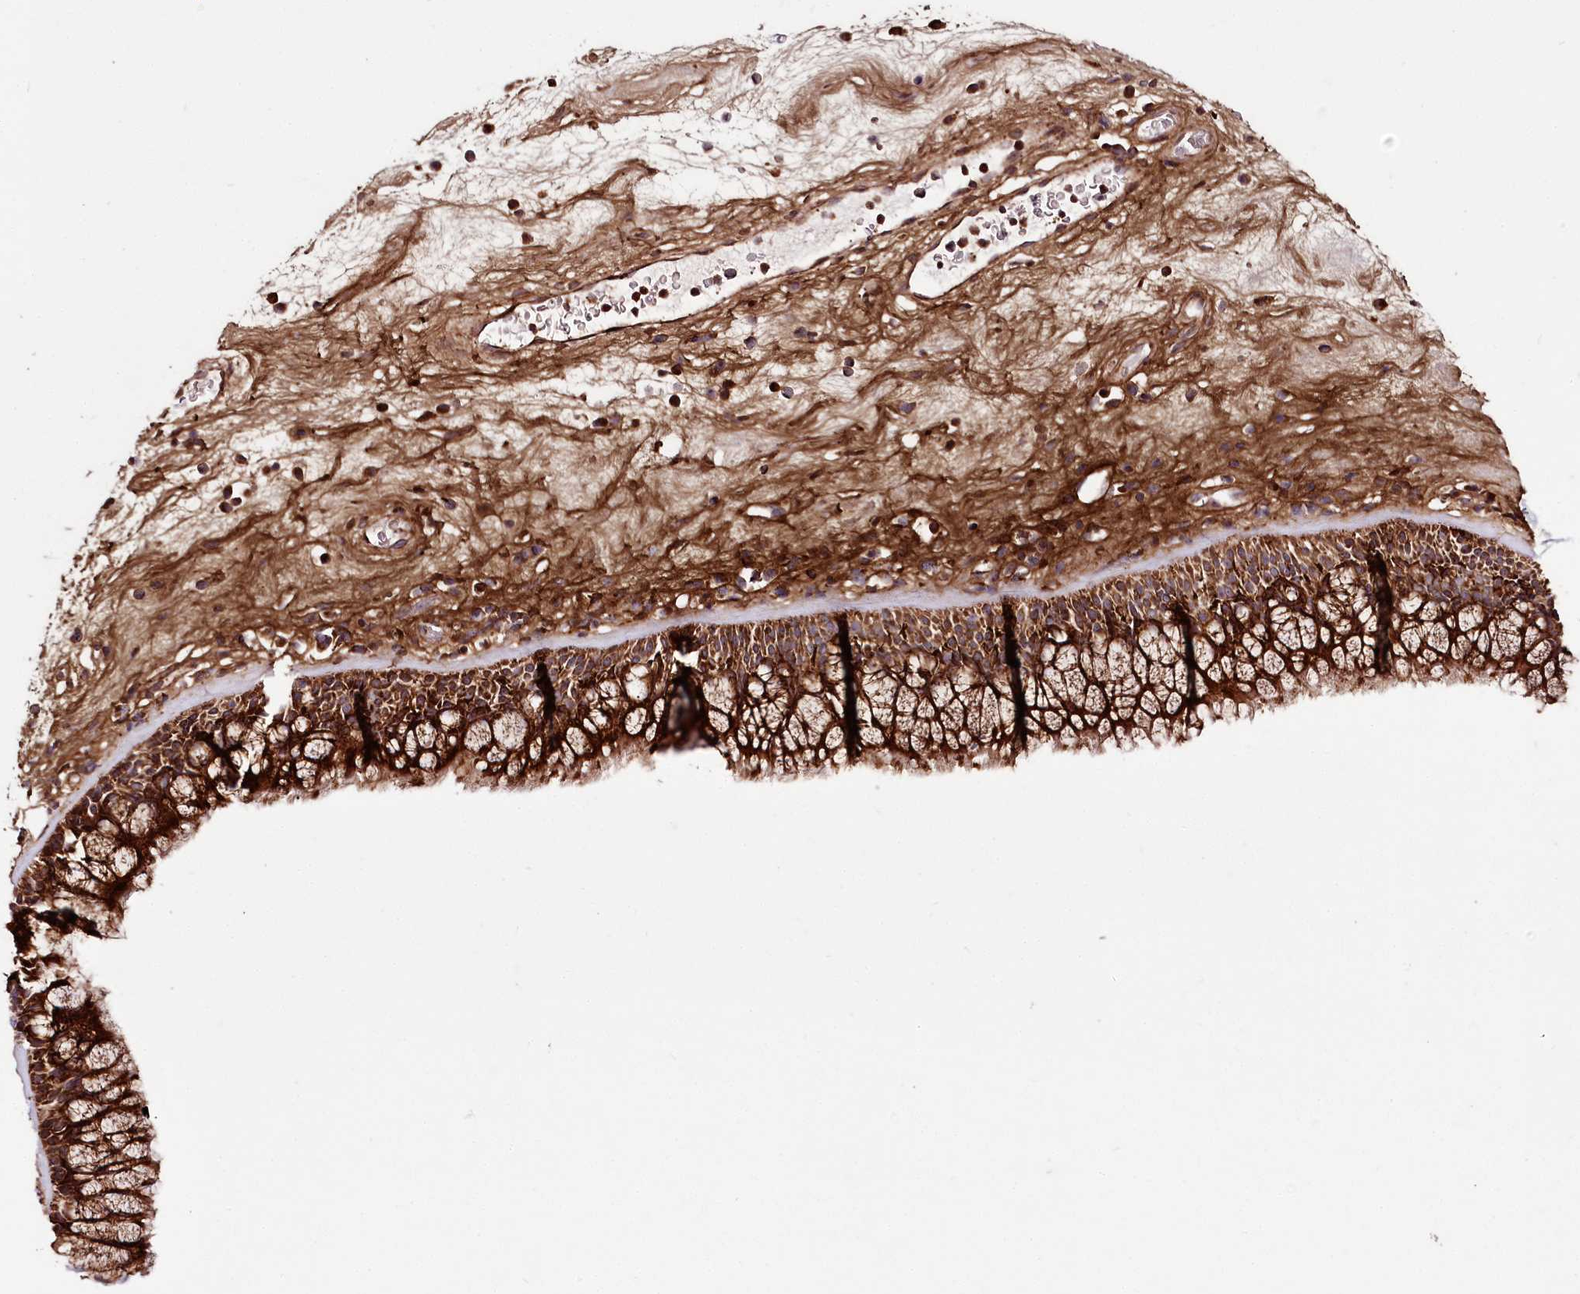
{"staining": {"intensity": "strong", "quantity": ">75%", "location": "cytoplasmic/membranous"}, "tissue": "nasopharynx", "cell_type": "Respiratory epithelial cells", "image_type": "normal", "snomed": [{"axis": "morphology", "description": "Normal tissue, NOS"}, {"axis": "morphology", "description": "Inflammation, NOS"}, {"axis": "morphology", "description": "Malignant melanoma, Metastatic site"}, {"axis": "topography", "description": "Nasopharynx"}], "caption": "The micrograph displays a brown stain indicating the presence of a protein in the cytoplasmic/membranous of respiratory epithelial cells in nasopharynx. Nuclei are stained in blue.", "gene": "RAB7A", "patient": {"sex": "male", "age": 70}}